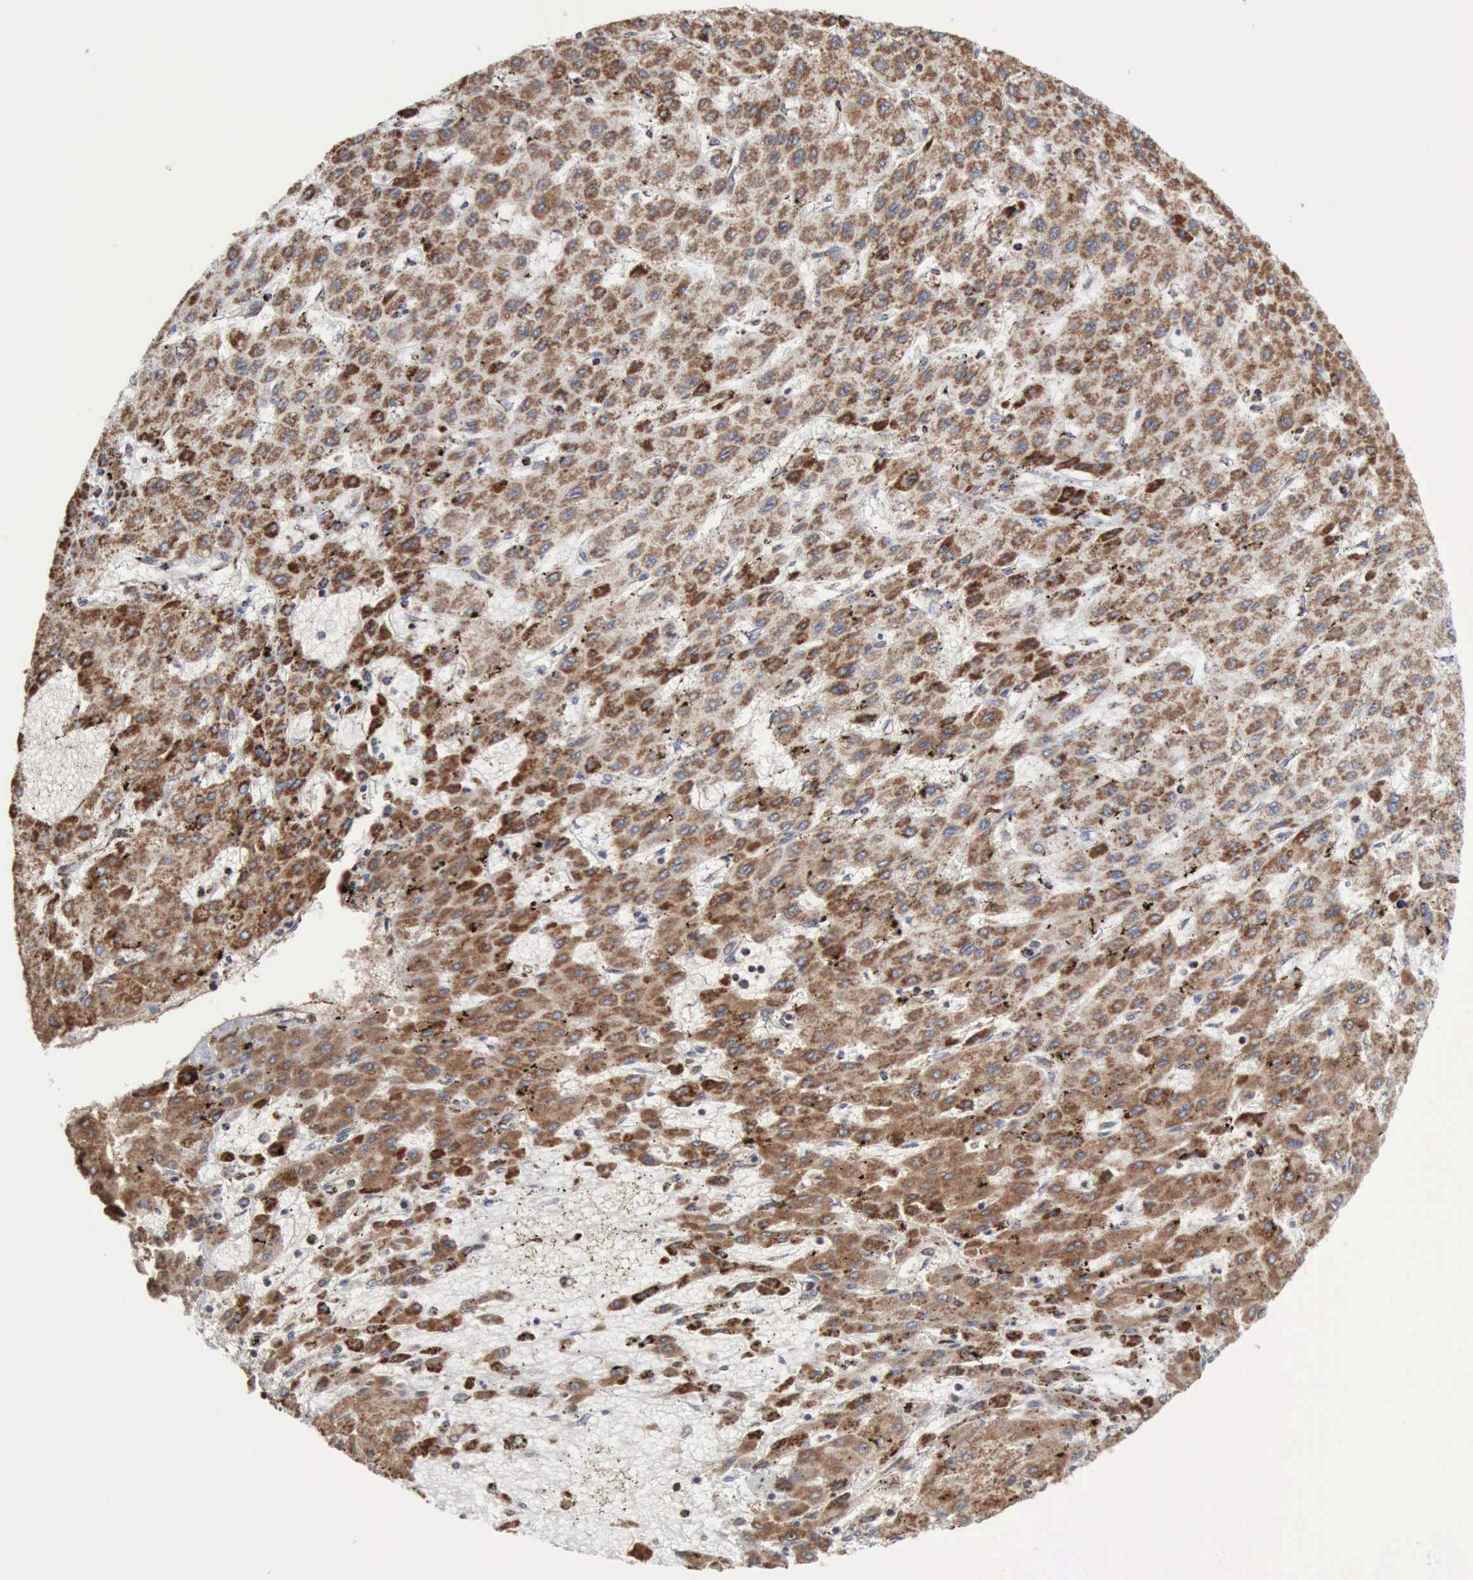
{"staining": {"intensity": "strong", "quantity": ">75%", "location": "cytoplasmic/membranous"}, "tissue": "liver cancer", "cell_type": "Tumor cells", "image_type": "cancer", "snomed": [{"axis": "morphology", "description": "Carcinoma, Hepatocellular, NOS"}, {"axis": "topography", "description": "Liver"}], "caption": "DAB (3,3'-diaminobenzidine) immunohistochemical staining of hepatocellular carcinoma (liver) exhibits strong cytoplasmic/membranous protein expression in approximately >75% of tumor cells. Nuclei are stained in blue.", "gene": "ACO2", "patient": {"sex": "female", "age": 52}}